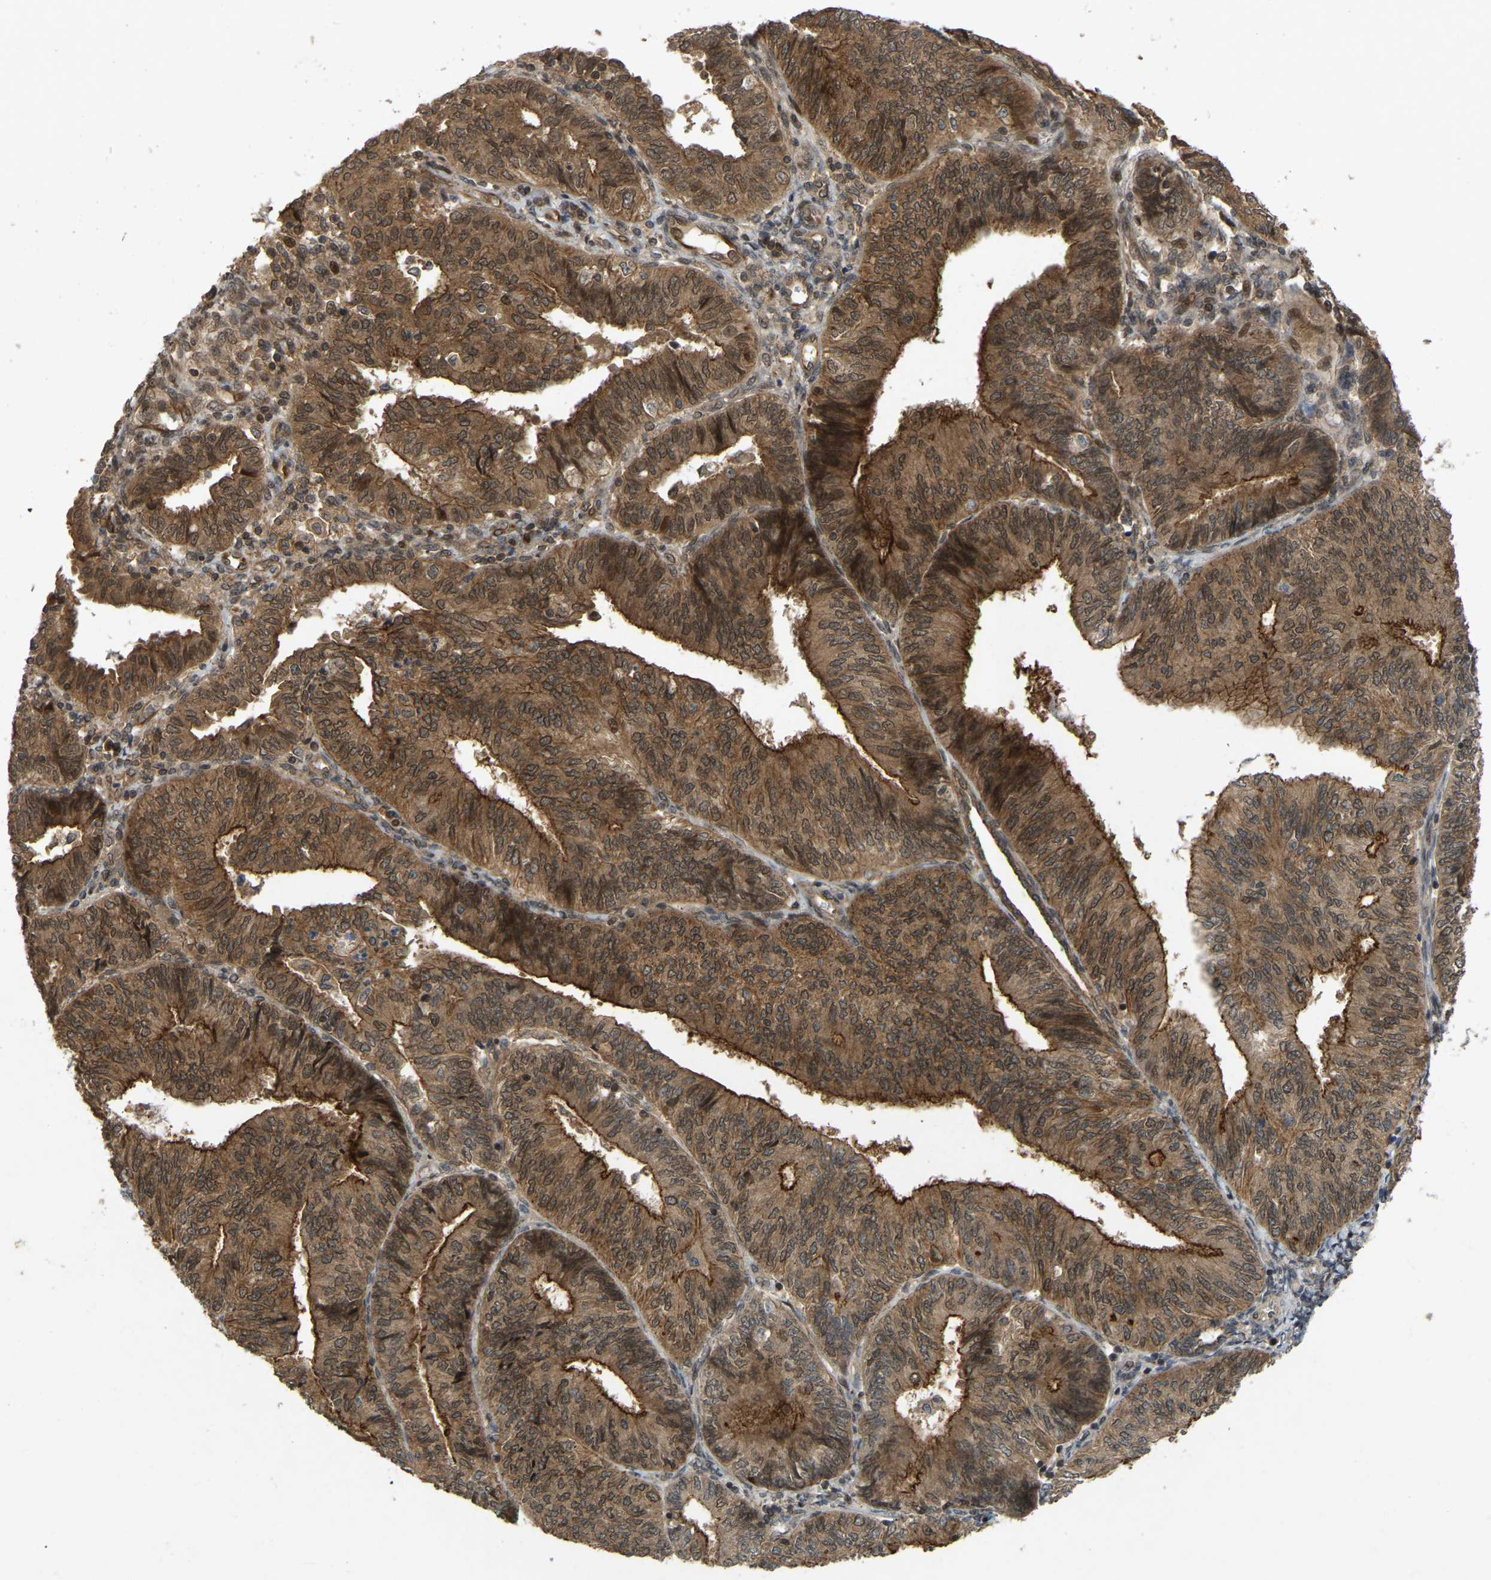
{"staining": {"intensity": "strong", "quantity": ">75%", "location": "cytoplasmic/membranous,nuclear"}, "tissue": "endometrial cancer", "cell_type": "Tumor cells", "image_type": "cancer", "snomed": [{"axis": "morphology", "description": "Adenocarcinoma, NOS"}, {"axis": "topography", "description": "Endometrium"}], "caption": "Tumor cells demonstrate high levels of strong cytoplasmic/membranous and nuclear staining in approximately >75% of cells in endometrial adenocarcinoma. (IHC, brightfield microscopy, high magnification).", "gene": "KIAA1549", "patient": {"sex": "female", "age": 58}}